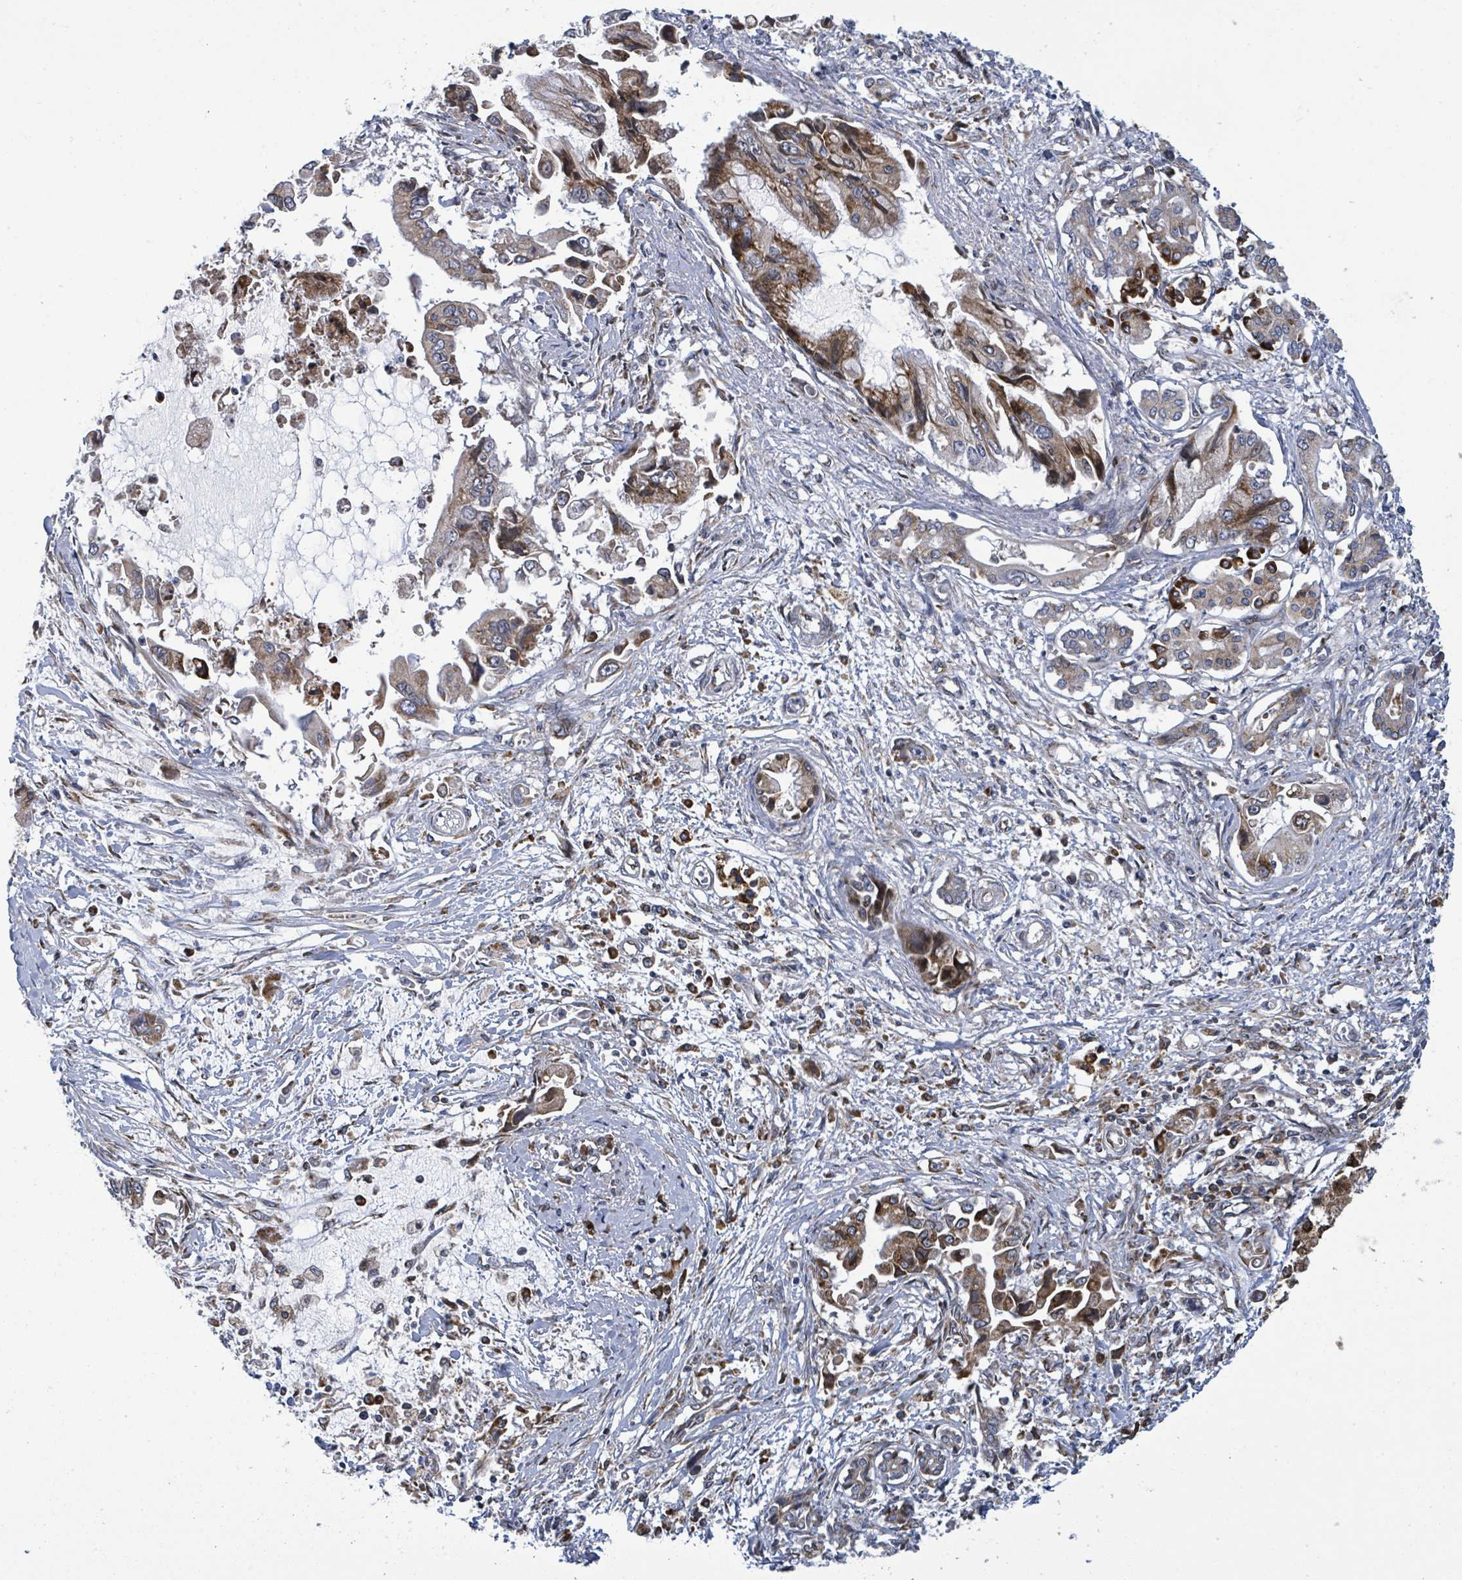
{"staining": {"intensity": "strong", "quantity": "<25%", "location": "cytoplasmic/membranous"}, "tissue": "pancreatic cancer", "cell_type": "Tumor cells", "image_type": "cancer", "snomed": [{"axis": "morphology", "description": "Adenocarcinoma, NOS"}, {"axis": "topography", "description": "Pancreas"}], "caption": "Pancreatic cancer was stained to show a protein in brown. There is medium levels of strong cytoplasmic/membranous expression in approximately <25% of tumor cells.", "gene": "NOMO1", "patient": {"sex": "male", "age": 84}}